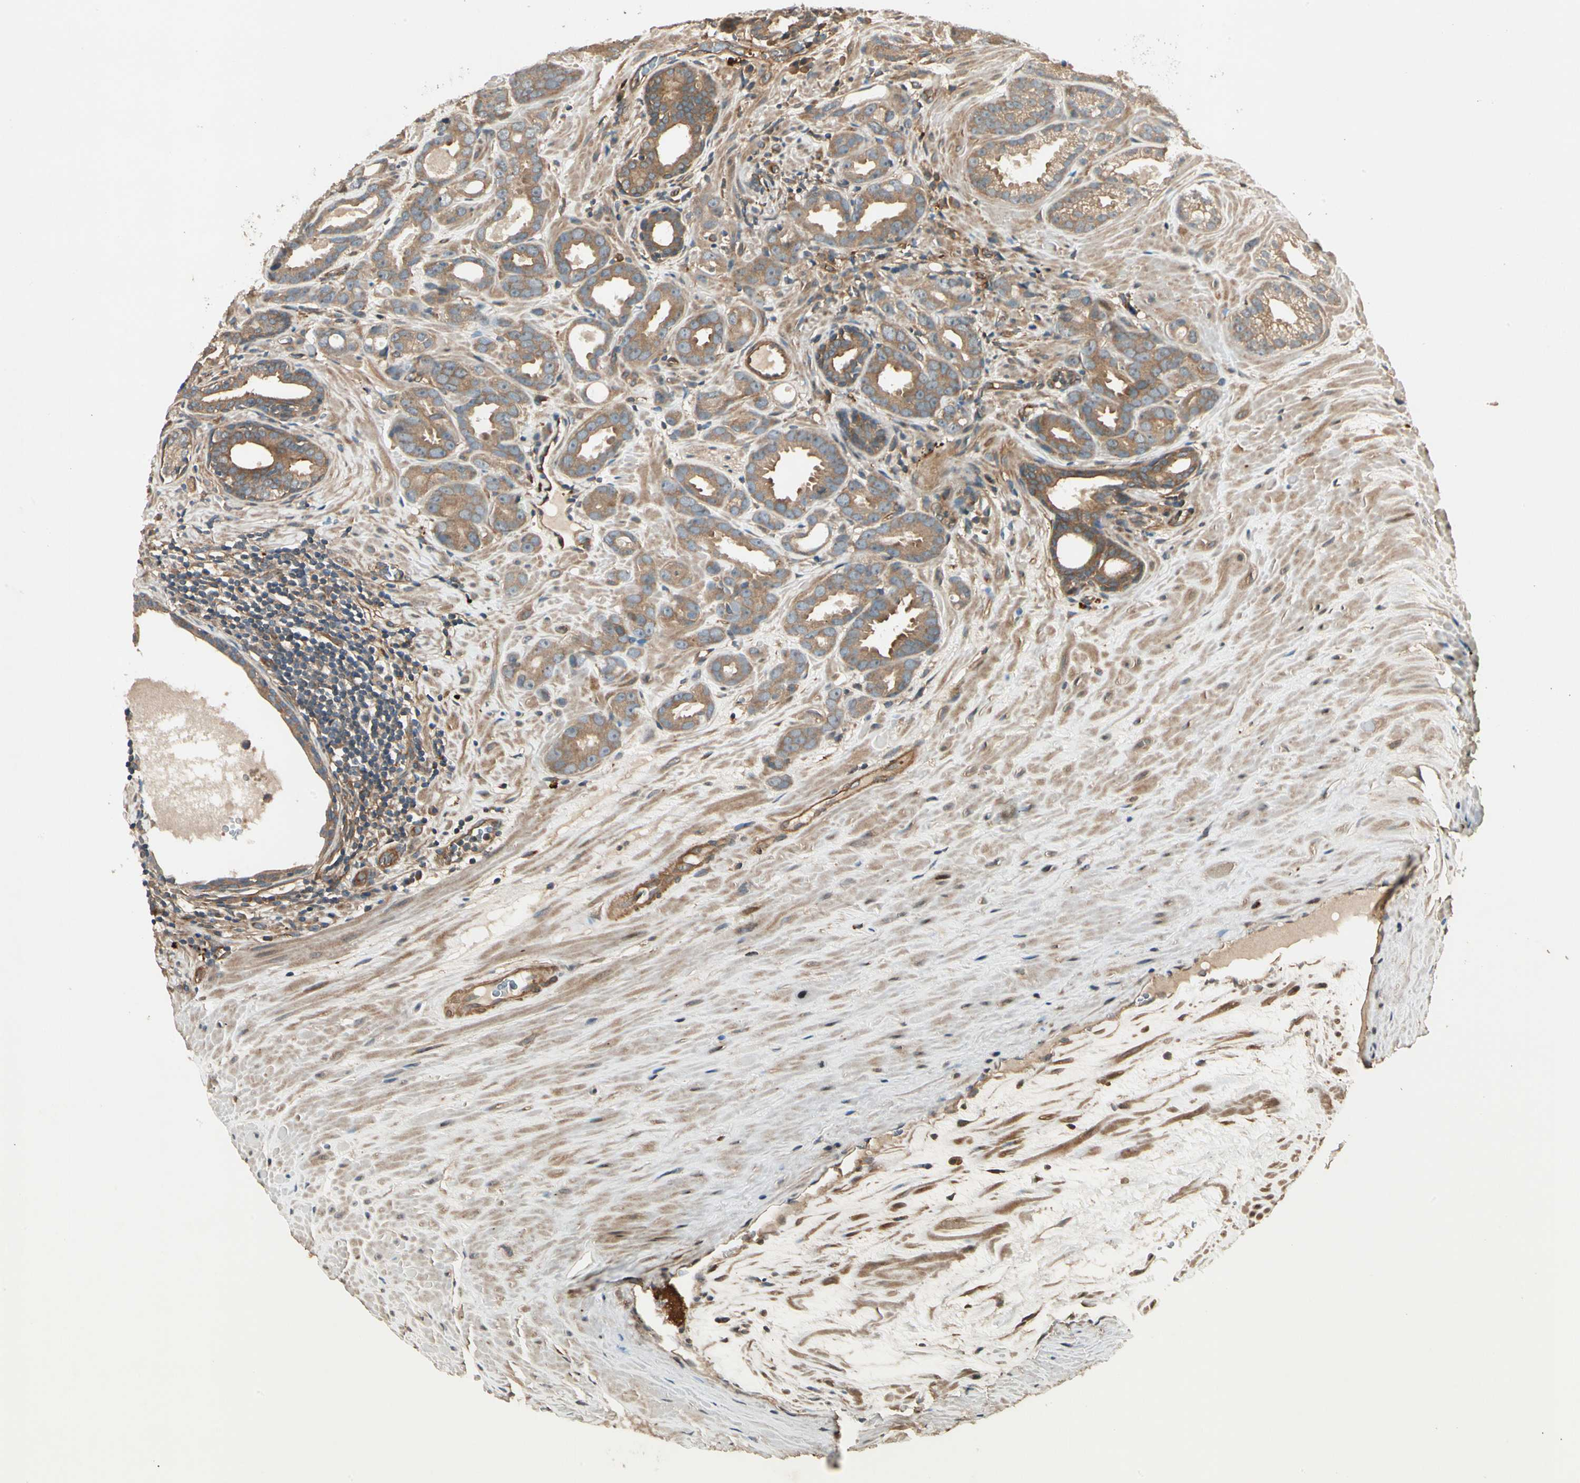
{"staining": {"intensity": "weak", "quantity": ">75%", "location": "cytoplasmic/membranous"}, "tissue": "prostate cancer", "cell_type": "Tumor cells", "image_type": "cancer", "snomed": [{"axis": "morphology", "description": "Adenocarcinoma, Low grade"}, {"axis": "topography", "description": "Prostate"}], "caption": "The histopathology image shows staining of prostate adenocarcinoma (low-grade), revealing weak cytoplasmic/membranous protein staining (brown color) within tumor cells. (Stains: DAB (3,3'-diaminobenzidine) in brown, nuclei in blue, Microscopy: brightfield microscopy at high magnification).", "gene": "ROCK2", "patient": {"sex": "male", "age": 57}}